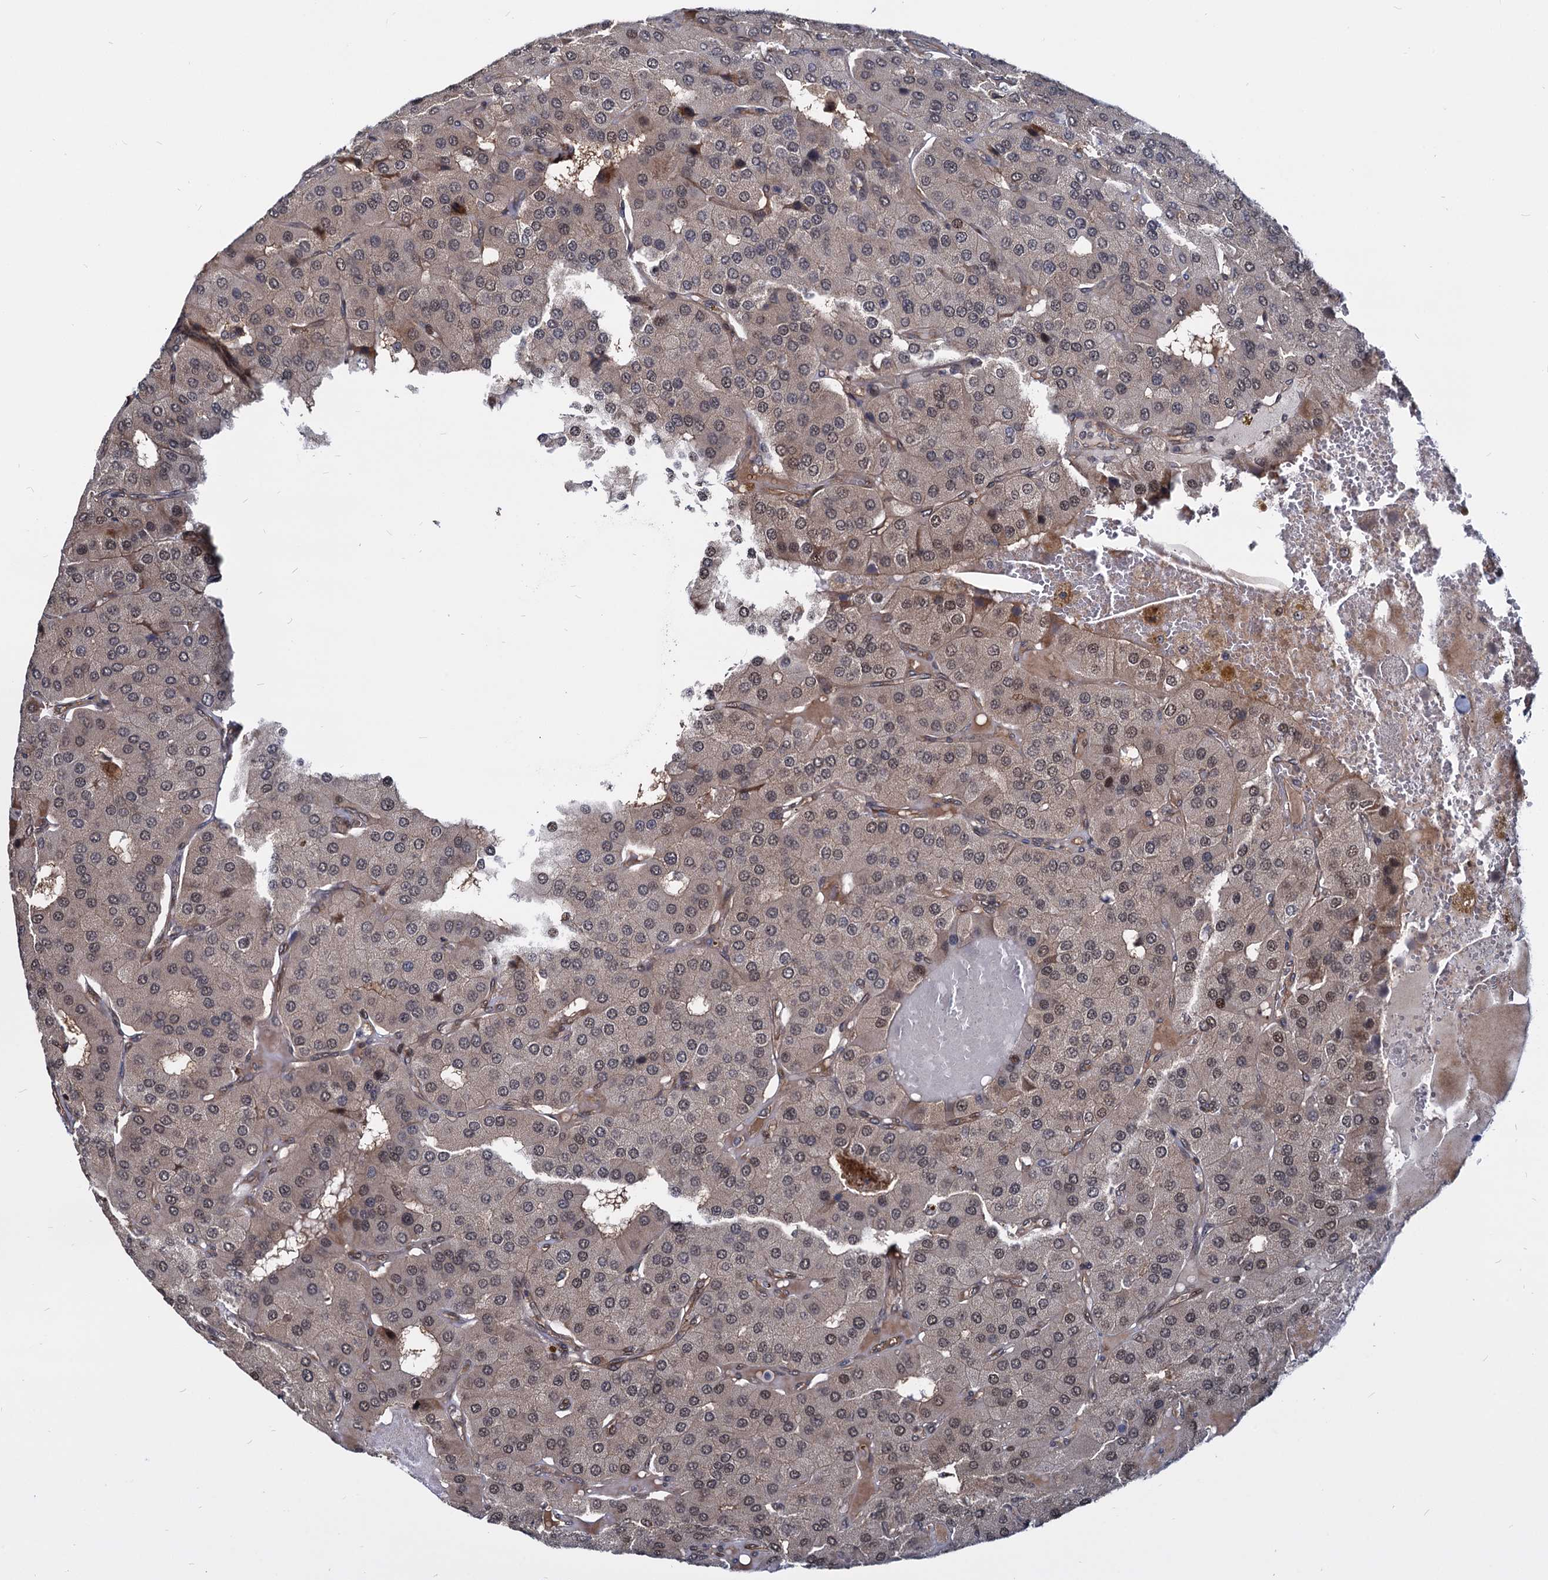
{"staining": {"intensity": "weak", "quantity": "25%-75%", "location": "nuclear"}, "tissue": "parathyroid gland", "cell_type": "Glandular cells", "image_type": "normal", "snomed": [{"axis": "morphology", "description": "Normal tissue, NOS"}, {"axis": "morphology", "description": "Adenoma, NOS"}, {"axis": "topography", "description": "Parathyroid gland"}], "caption": "Protein expression analysis of benign human parathyroid gland reveals weak nuclear positivity in about 25%-75% of glandular cells. (DAB = brown stain, brightfield microscopy at high magnification).", "gene": "UBLCP1", "patient": {"sex": "female", "age": 86}}